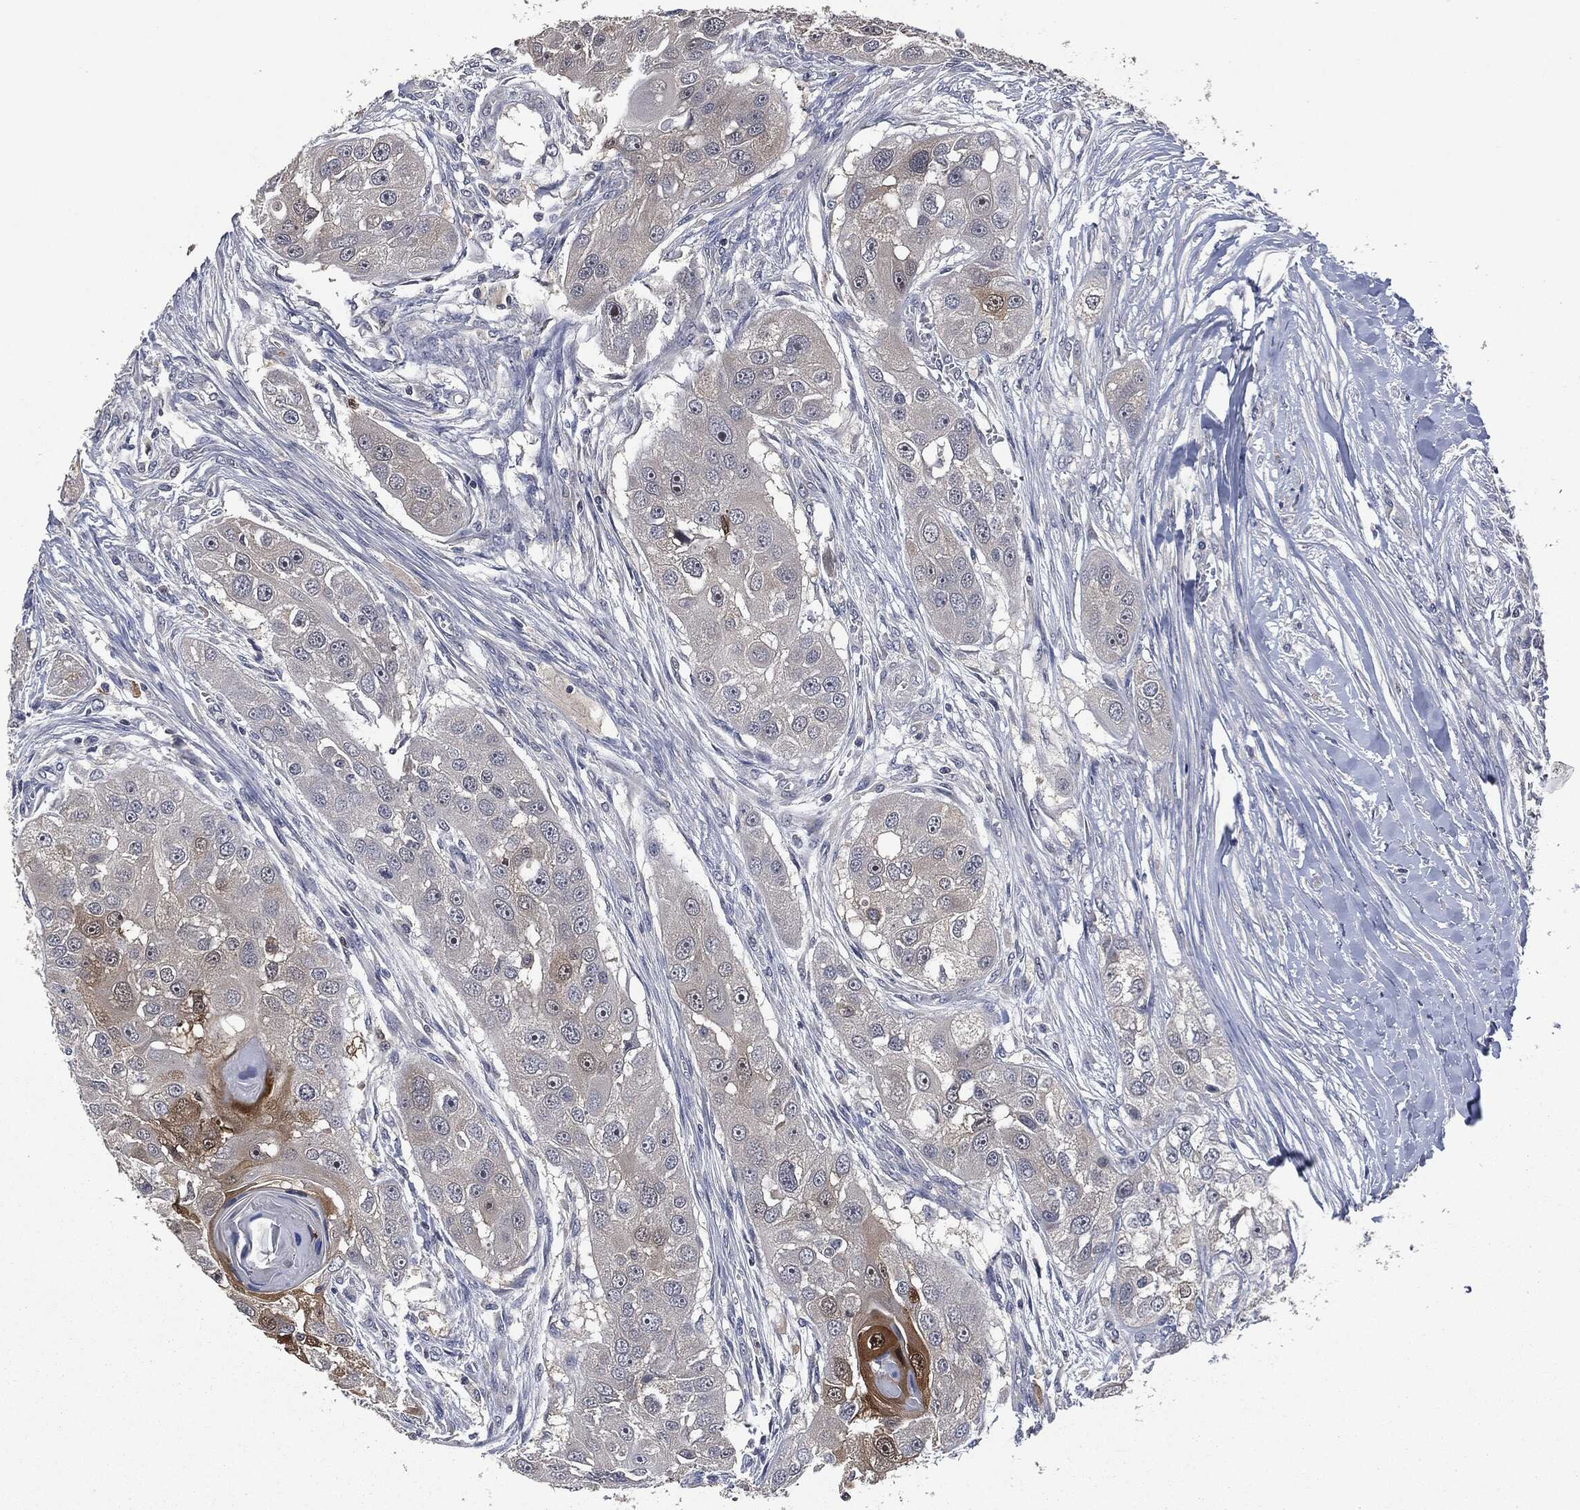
{"staining": {"intensity": "strong", "quantity": "<25%", "location": "cytoplasmic/membranous,nuclear"}, "tissue": "head and neck cancer", "cell_type": "Tumor cells", "image_type": "cancer", "snomed": [{"axis": "morphology", "description": "Normal tissue, NOS"}, {"axis": "morphology", "description": "Squamous cell carcinoma, NOS"}, {"axis": "topography", "description": "Skeletal muscle"}, {"axis": "topography", "description": "Head-Neck"}], "caption": "IHC photomicrograph of head and neck cancer stained for a protein (brown), which shows medium levels of strong cytoplasmic/membranous and nuclear expression in approximately <25% of tumor cells.", "gene": "IL1RN", "patient": {"sex": "male", "age": 51}}